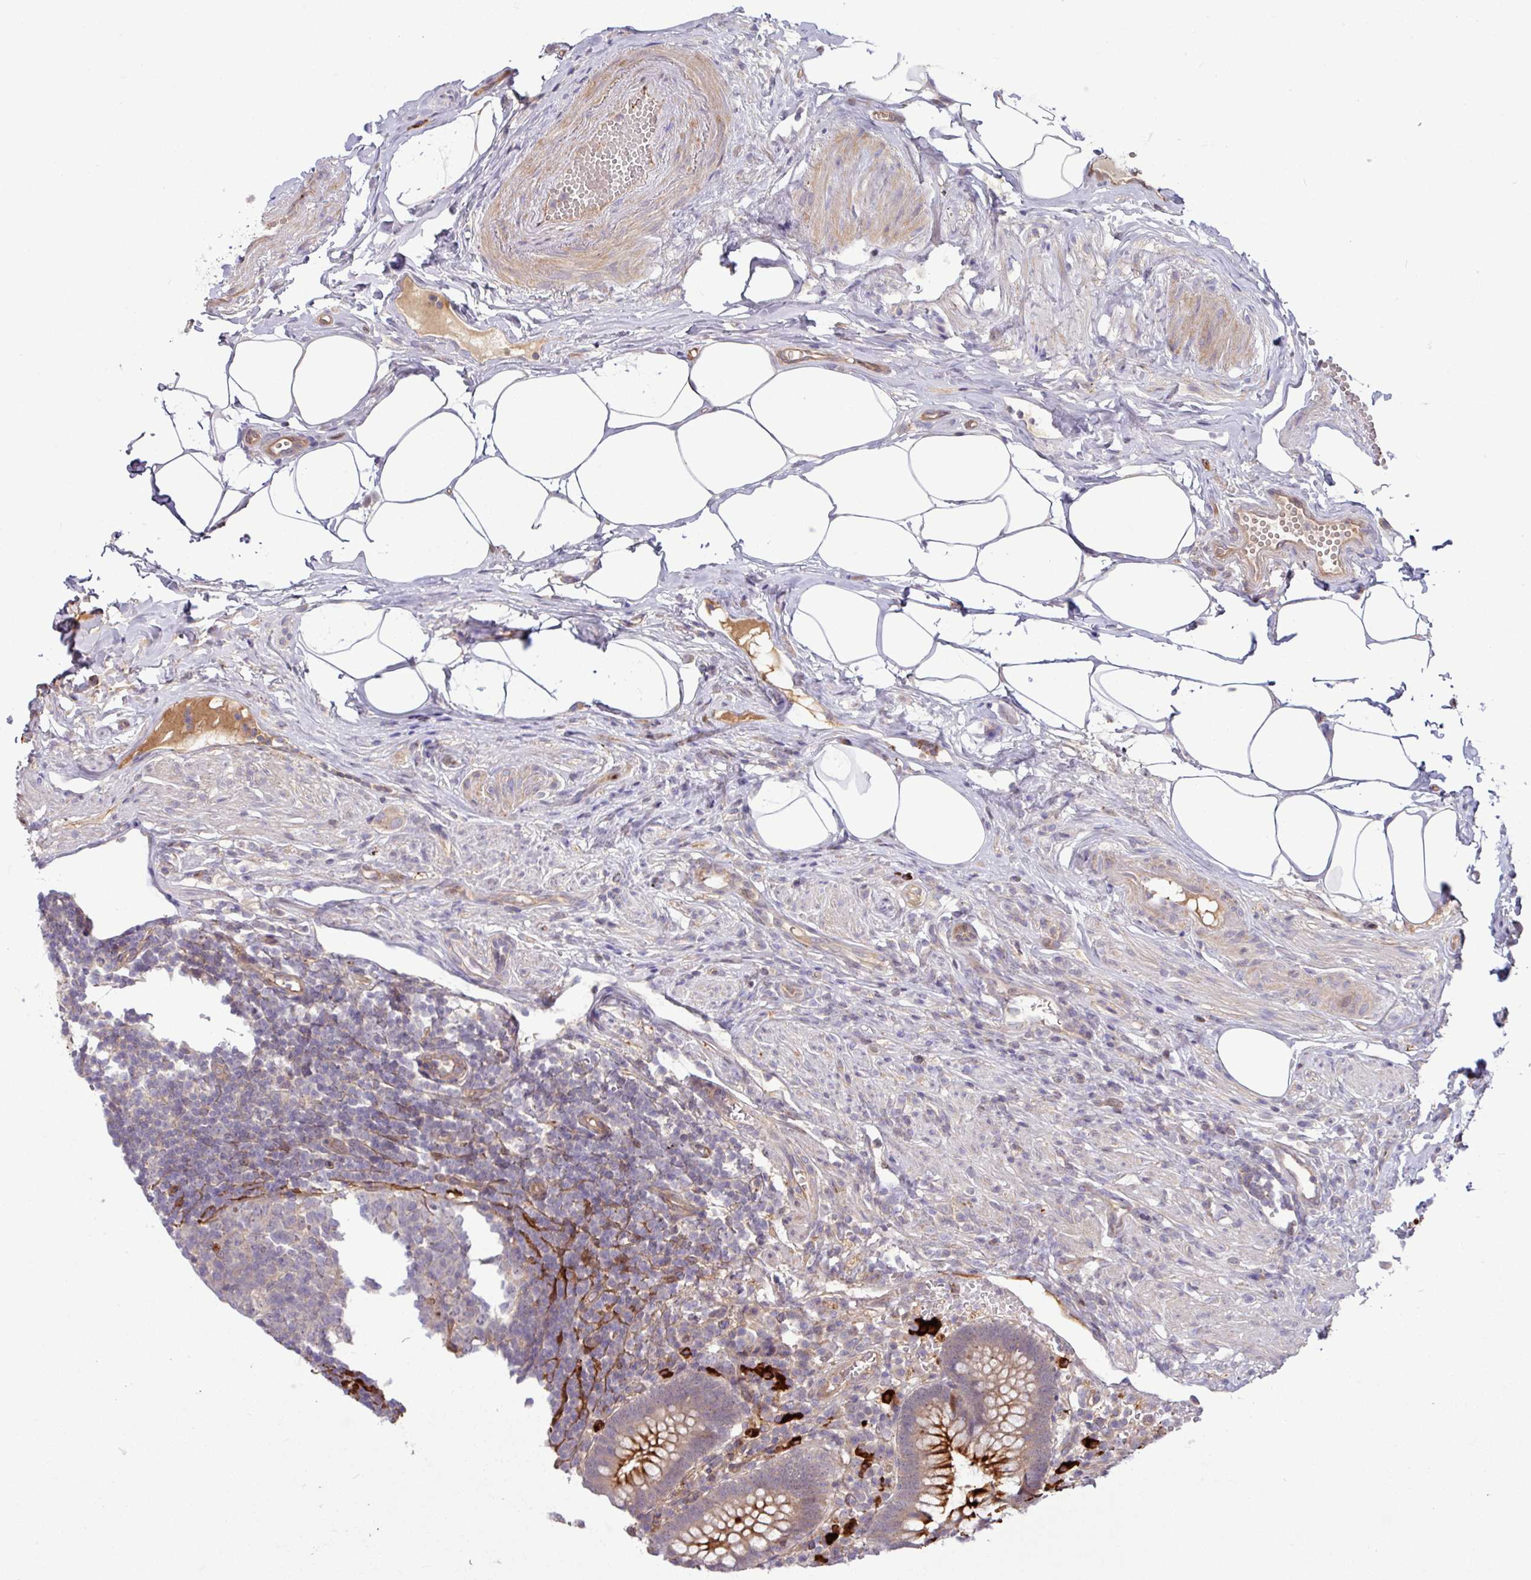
{"staining": {"intensity": "strong", "quantity": "25%-75%", "location": "cytoplasmic/membranous"}, "tissue": "appendix", "cell_type": "Glandular cells", "image_type": "normal", "snomed": [{"axis": "morphology", "description": "Normal tissue, NOS"}, {"axis": "topography", "description": "Appendix"}], "caption": "This is an image of immunohistochemistry staining of benign appendix, which shows strong positivity in the cytoplasmic/membranous of glandular cells.", "gene": "B4GALNT4", "patient": {"sex": "female", "age": 56}}